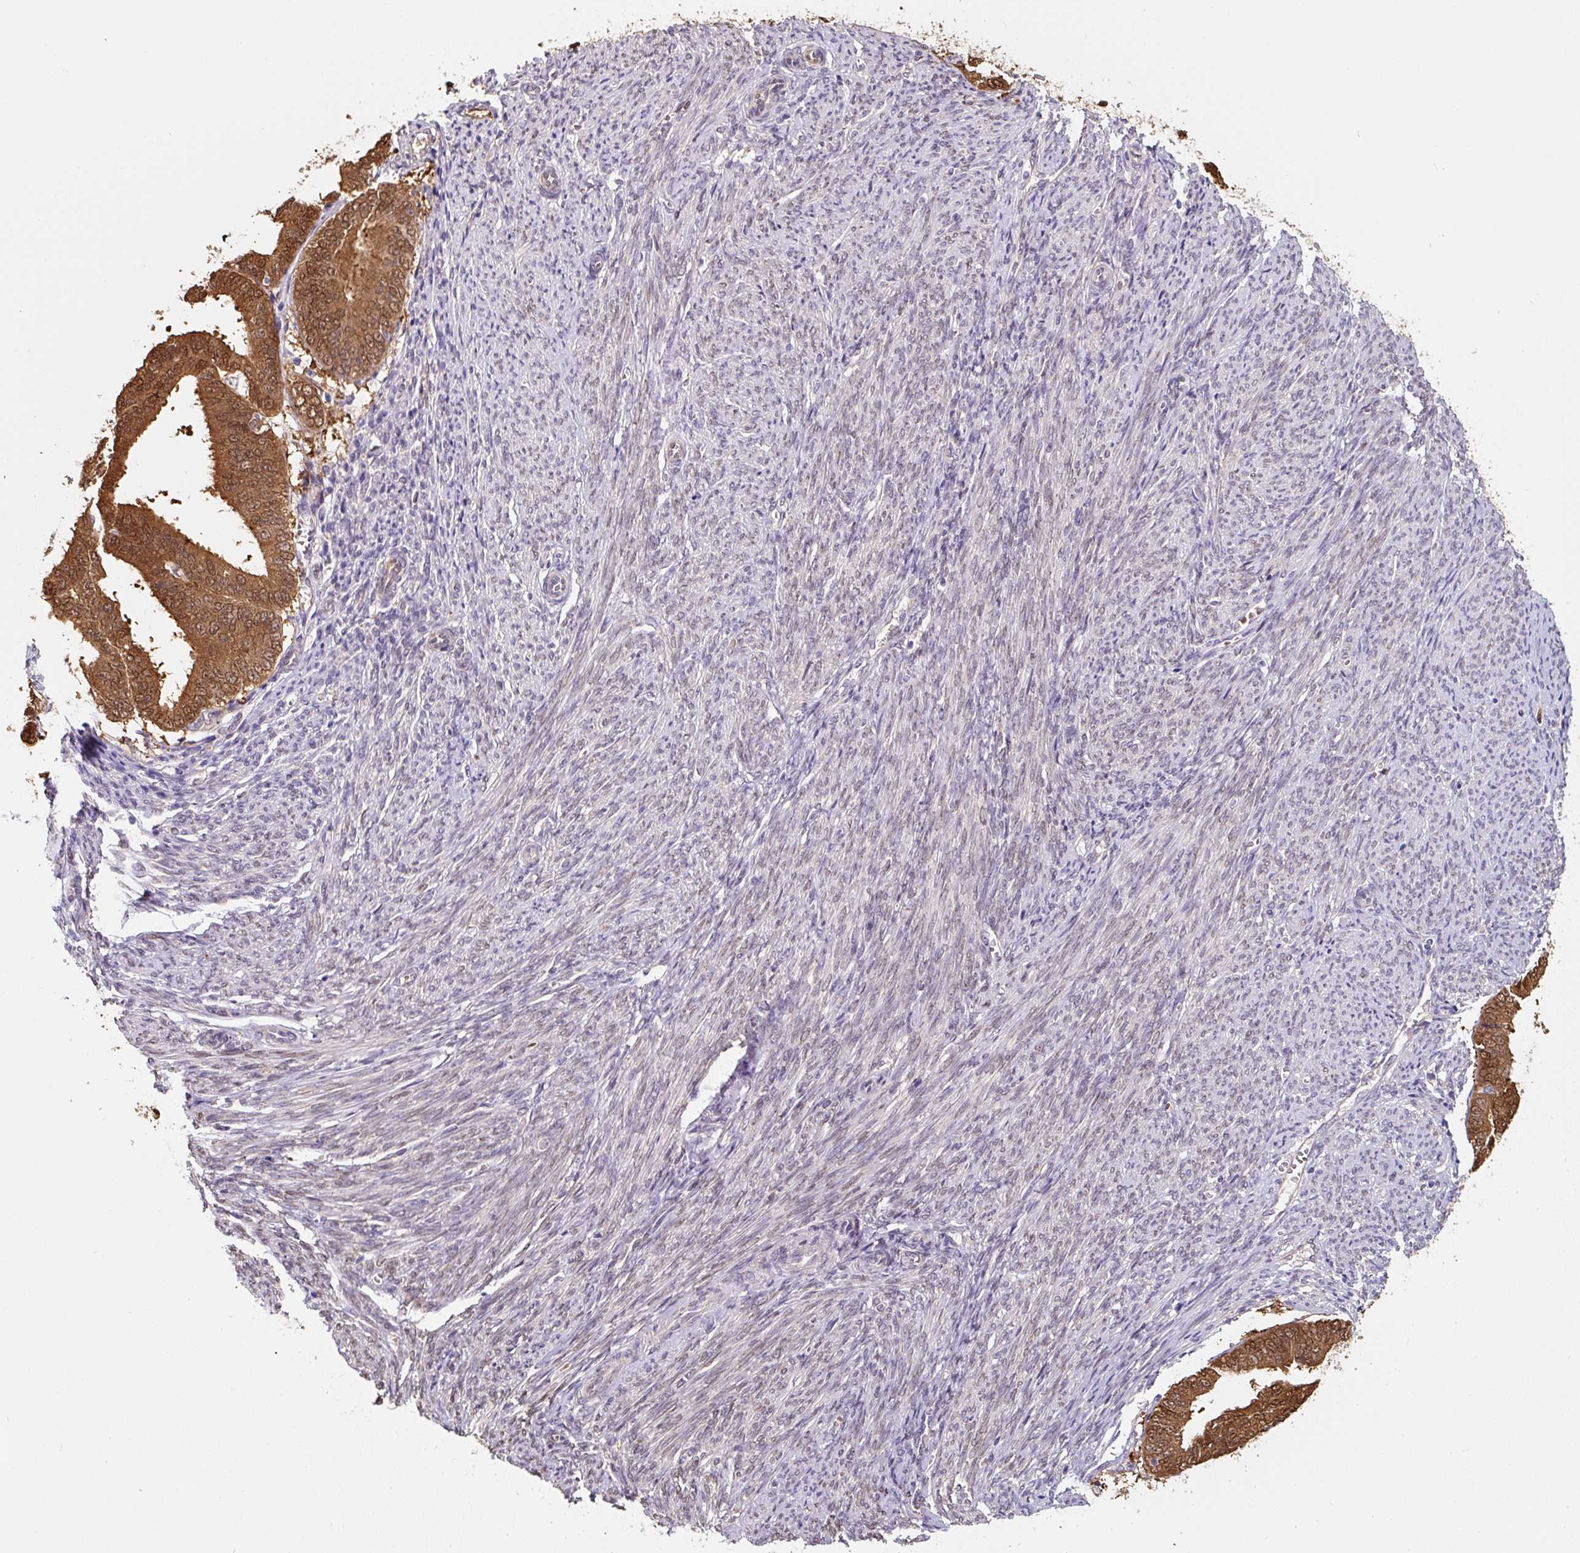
{"staining": {"intensity": "strong", "quantity": ">75%", "location": "cytoplasmic/membranous,nuclear"}, "tissue": "endometrial cancer", "cell_type": "Tumor cells", "image_type": "cancer", "snomed": [{"axis": "morphology", "description": "Adenocarcinoma, NOS"}, {"axis": "topography", "description": "Endometrium"}], "caption": "A brown stain shows strong cytoplasmic/membranous and nuclear expression of a protein in endometrial adenocarcinoma tumor cells. (DAB (3,3'-diaminobenzidine) = brown stain, brightfield microscopy at high magnification).", "gene": "ASRGL1", "patient": {"sex": "female", "age": 63}}